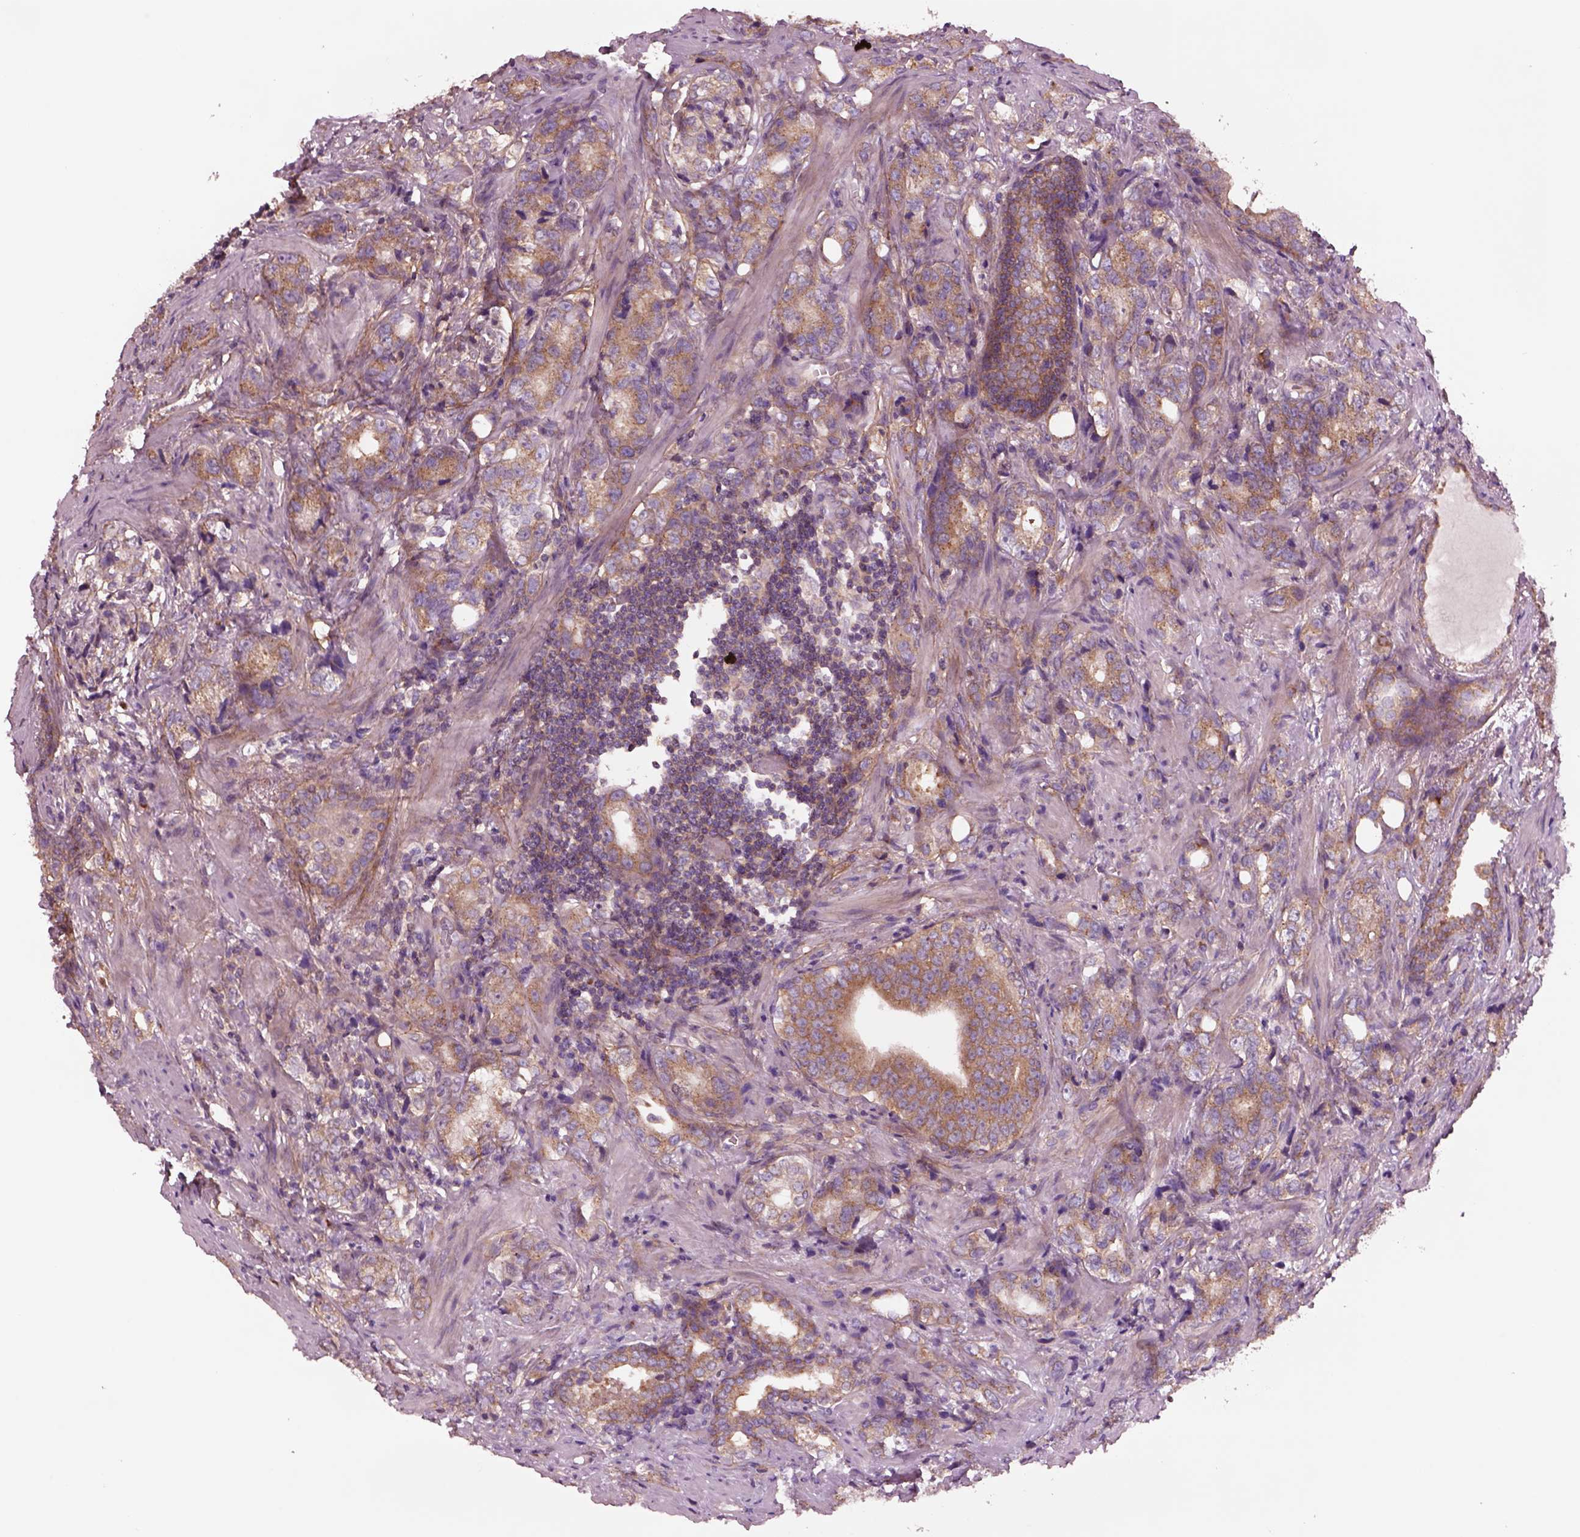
{"staining": {"intensity": "moderate", "quantity": ">75%", "location": "cytoplasmic/membranous"}, "tissue": "prostate cancer", "cell_type": "Tumor cells", "image_type": "cancer", "snomed": [{"axis": "morphology", "description": "Adenocarcinoma, NOS"}, {"axis": "topography", "description": "Prostate and seminal vesicle, NOS"}], "caption": "About >75% of tumor cells in prostate cancer (adenocarcinoma) reveal moderate cytoplasmic/membranous protein expression as visualized by brown immunohistochemical staining.", "gene": "SEC23A", "patient": {"sex": "male", "age": 63}}